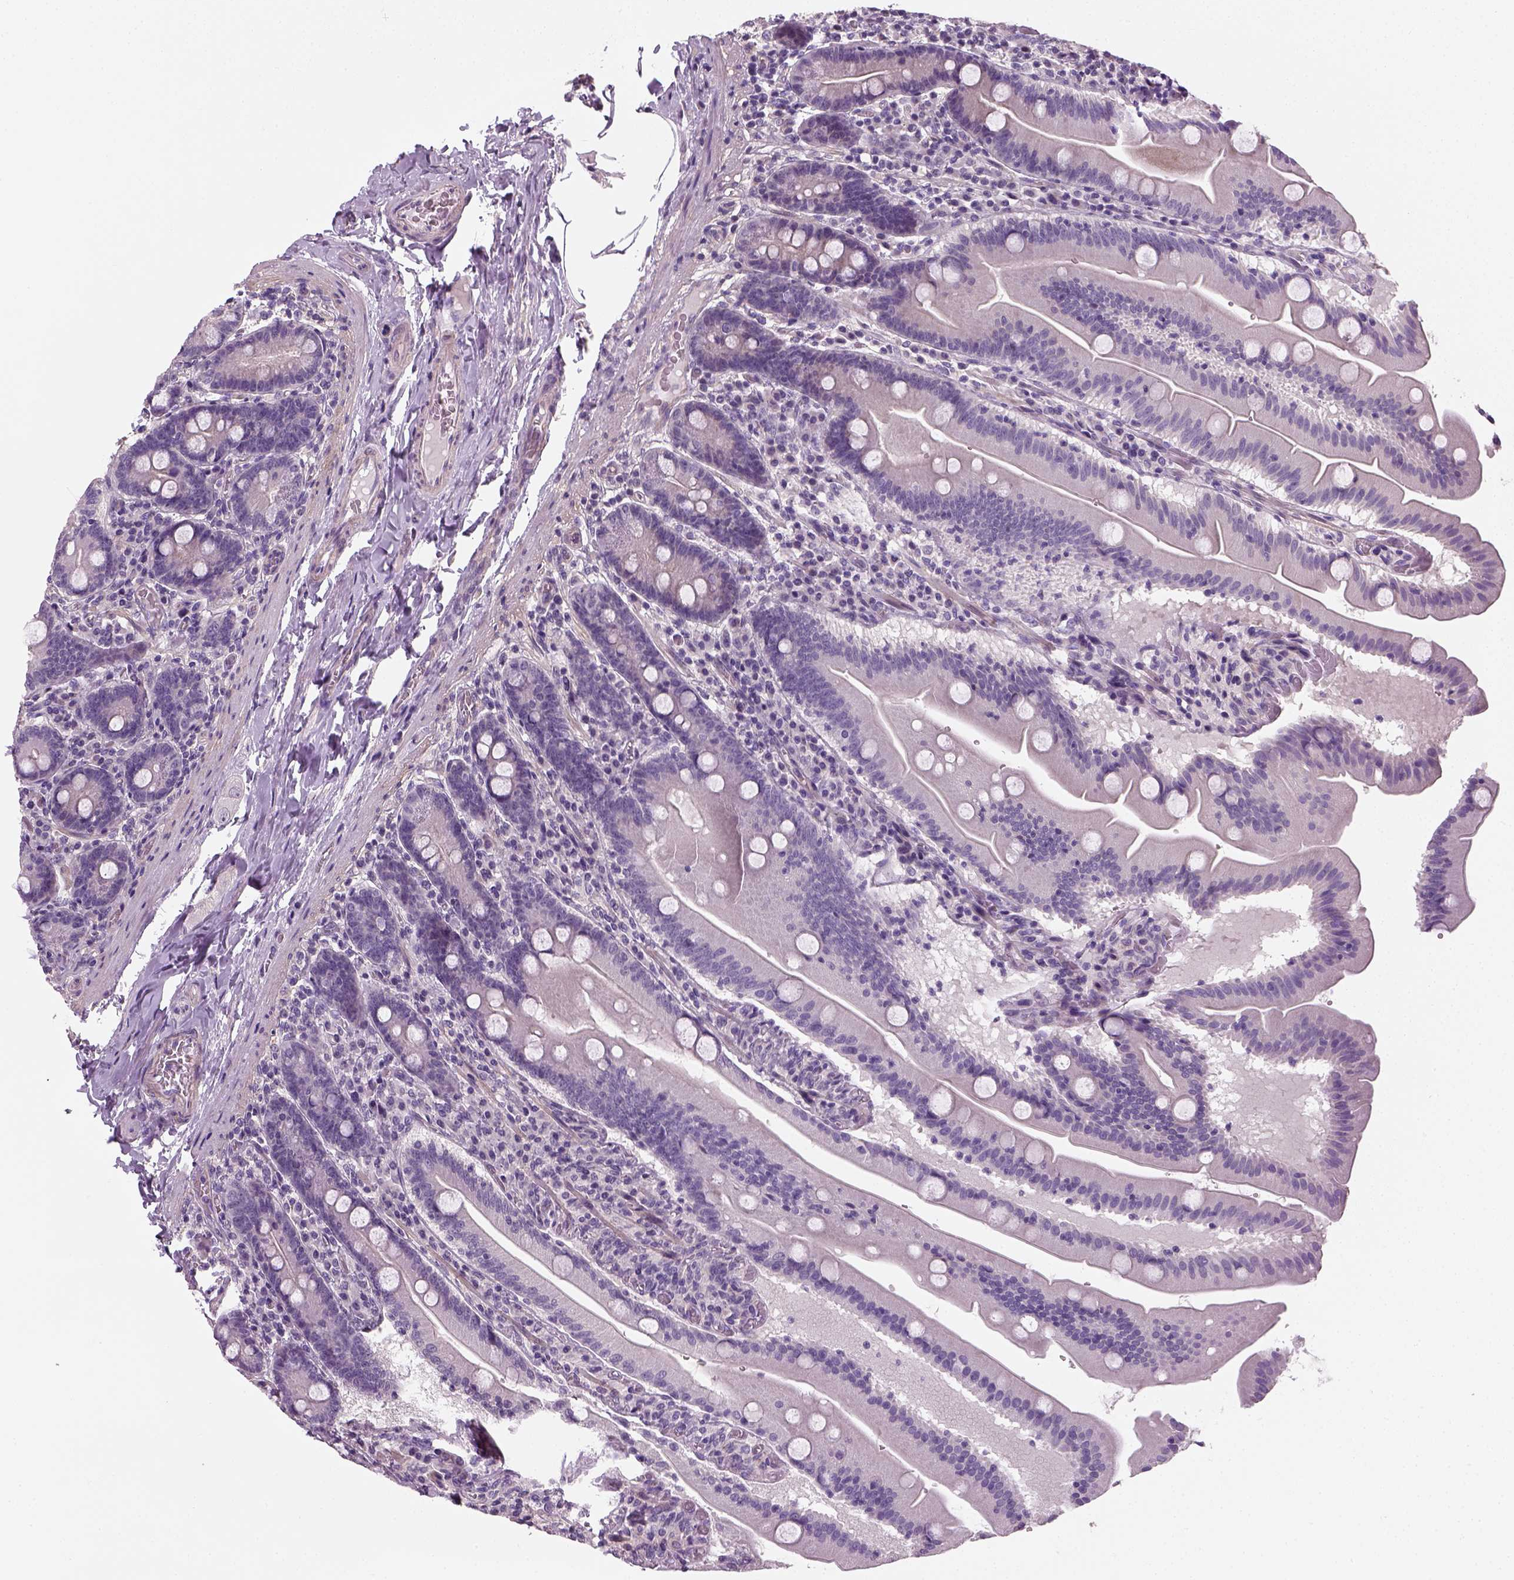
{"staining": {"intensity": "negative", "quantity": "none", "location": "none"}, "tissue": "small intestine", "cell_type": "Glandular cells", "image_type": "normal", "snomed": [{"axis": "morphology", "description": "Normal tissue, NOS"}, {"axis": "topography", "description": "Small intestine"}], "caption": "IHC of normal human small intestine demonstrates no staining in glandular cells. The staining was performed using DAB (3,3'-diaminobenzidine) to visualize the protein expression in brown, while the nuclei were stained in blue with hematoxylin (Magnification: 20x).", "gene": "ELOVL3", "patient": {"sex": "male", "age": 37}}